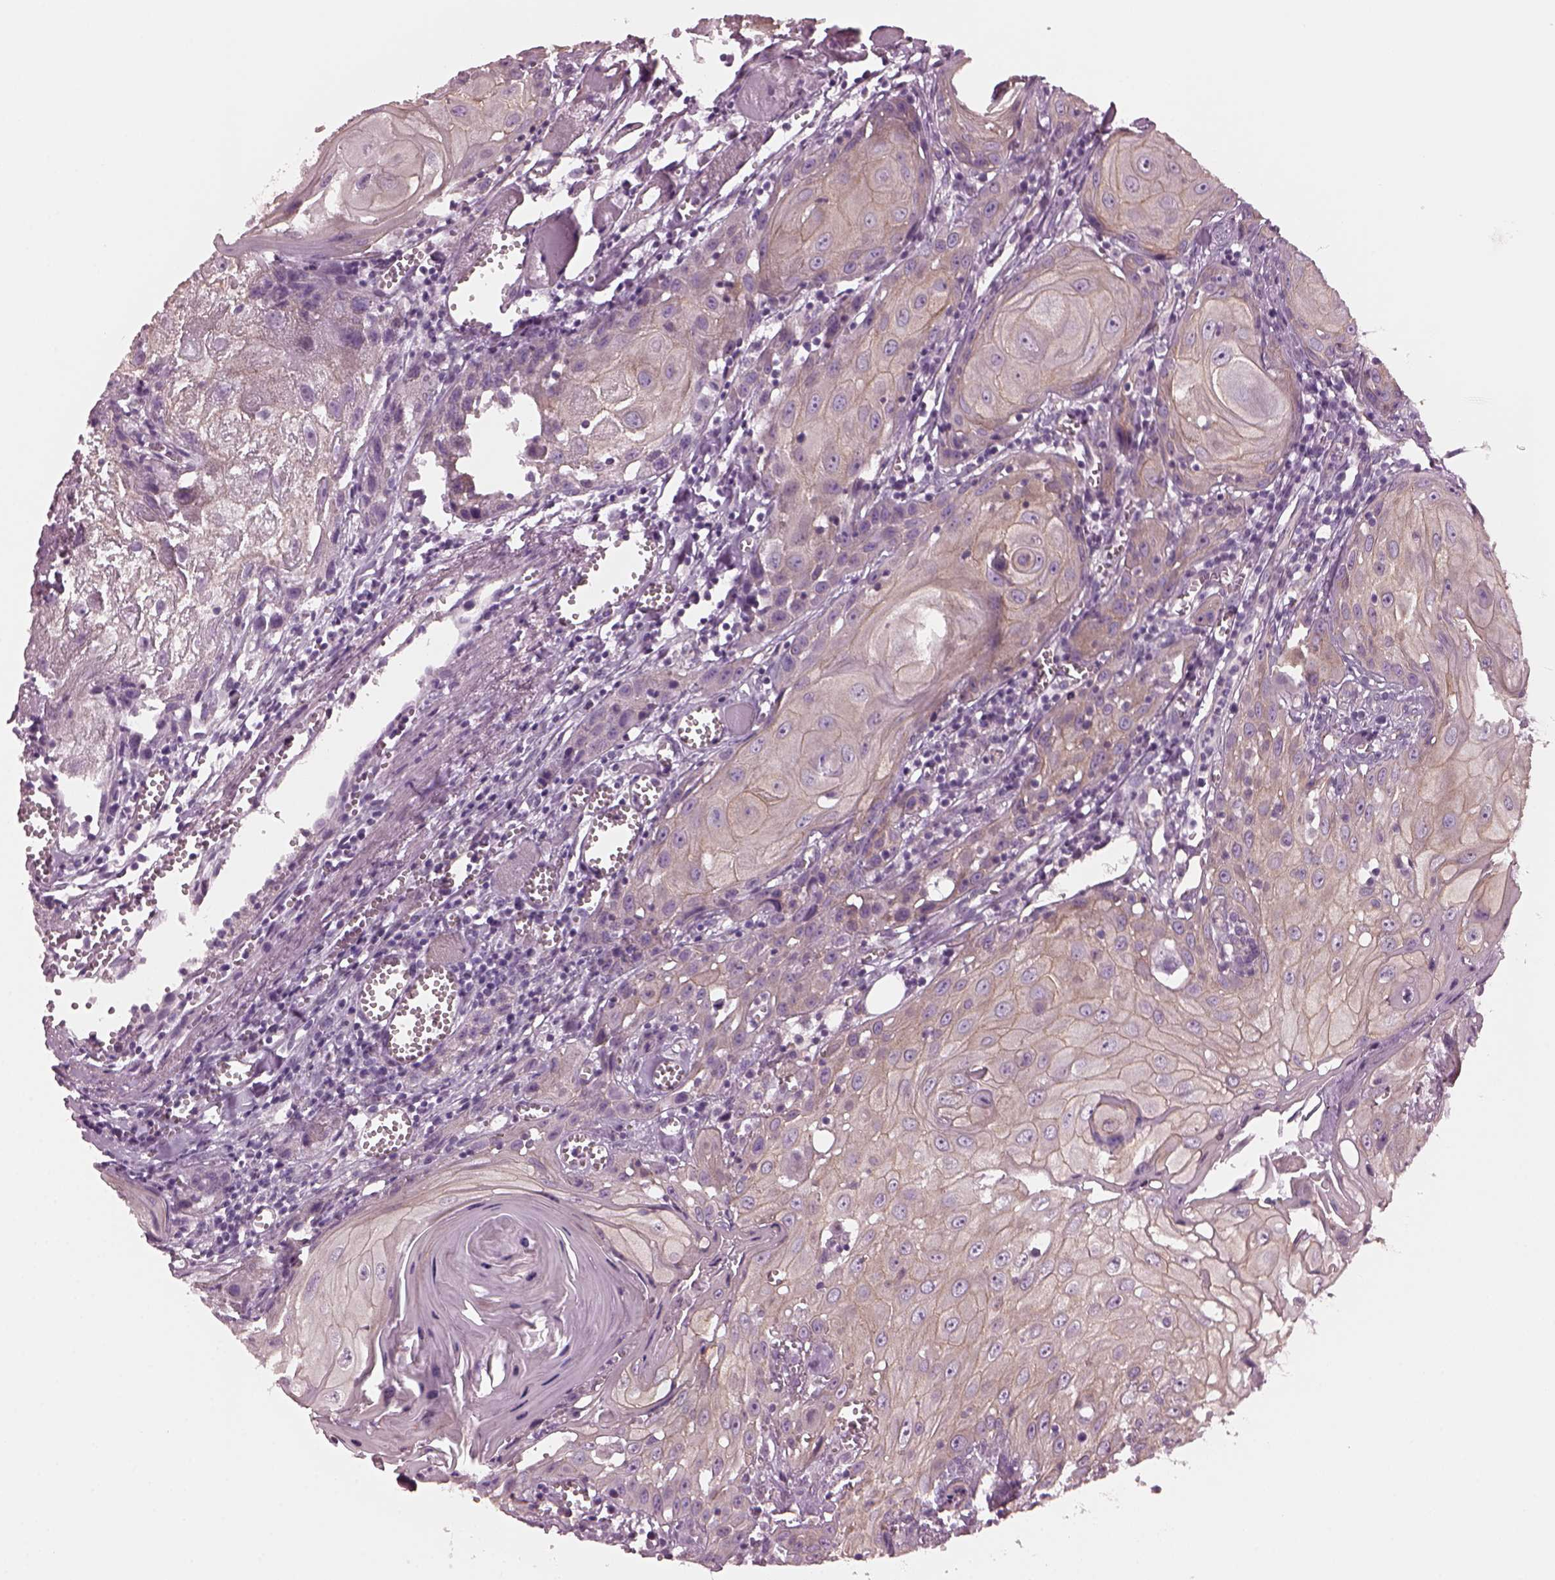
{"staining": {"intensity": "weak", "quantity": "25%-75%", "location": "cytoplasmic/membranous"}, "tissue": "head and neck cancer", "cell_type": "Tumor cells", "image_type": "cancer", "snomed": [{"axis": "morphology", "description": "Squamous cell carcinoma, NOS"}, {"axis": "topography", "description": "Head-Neck"}], "caption": "Head and neck squamous cell carcinoma stained with a brown dye exhibits weak cytoplasmic/membranous positive positivity in about 25%-75% of tumor cells.", "gene": "ODAD1", "patient": {"sex": "female", "age": 80}}